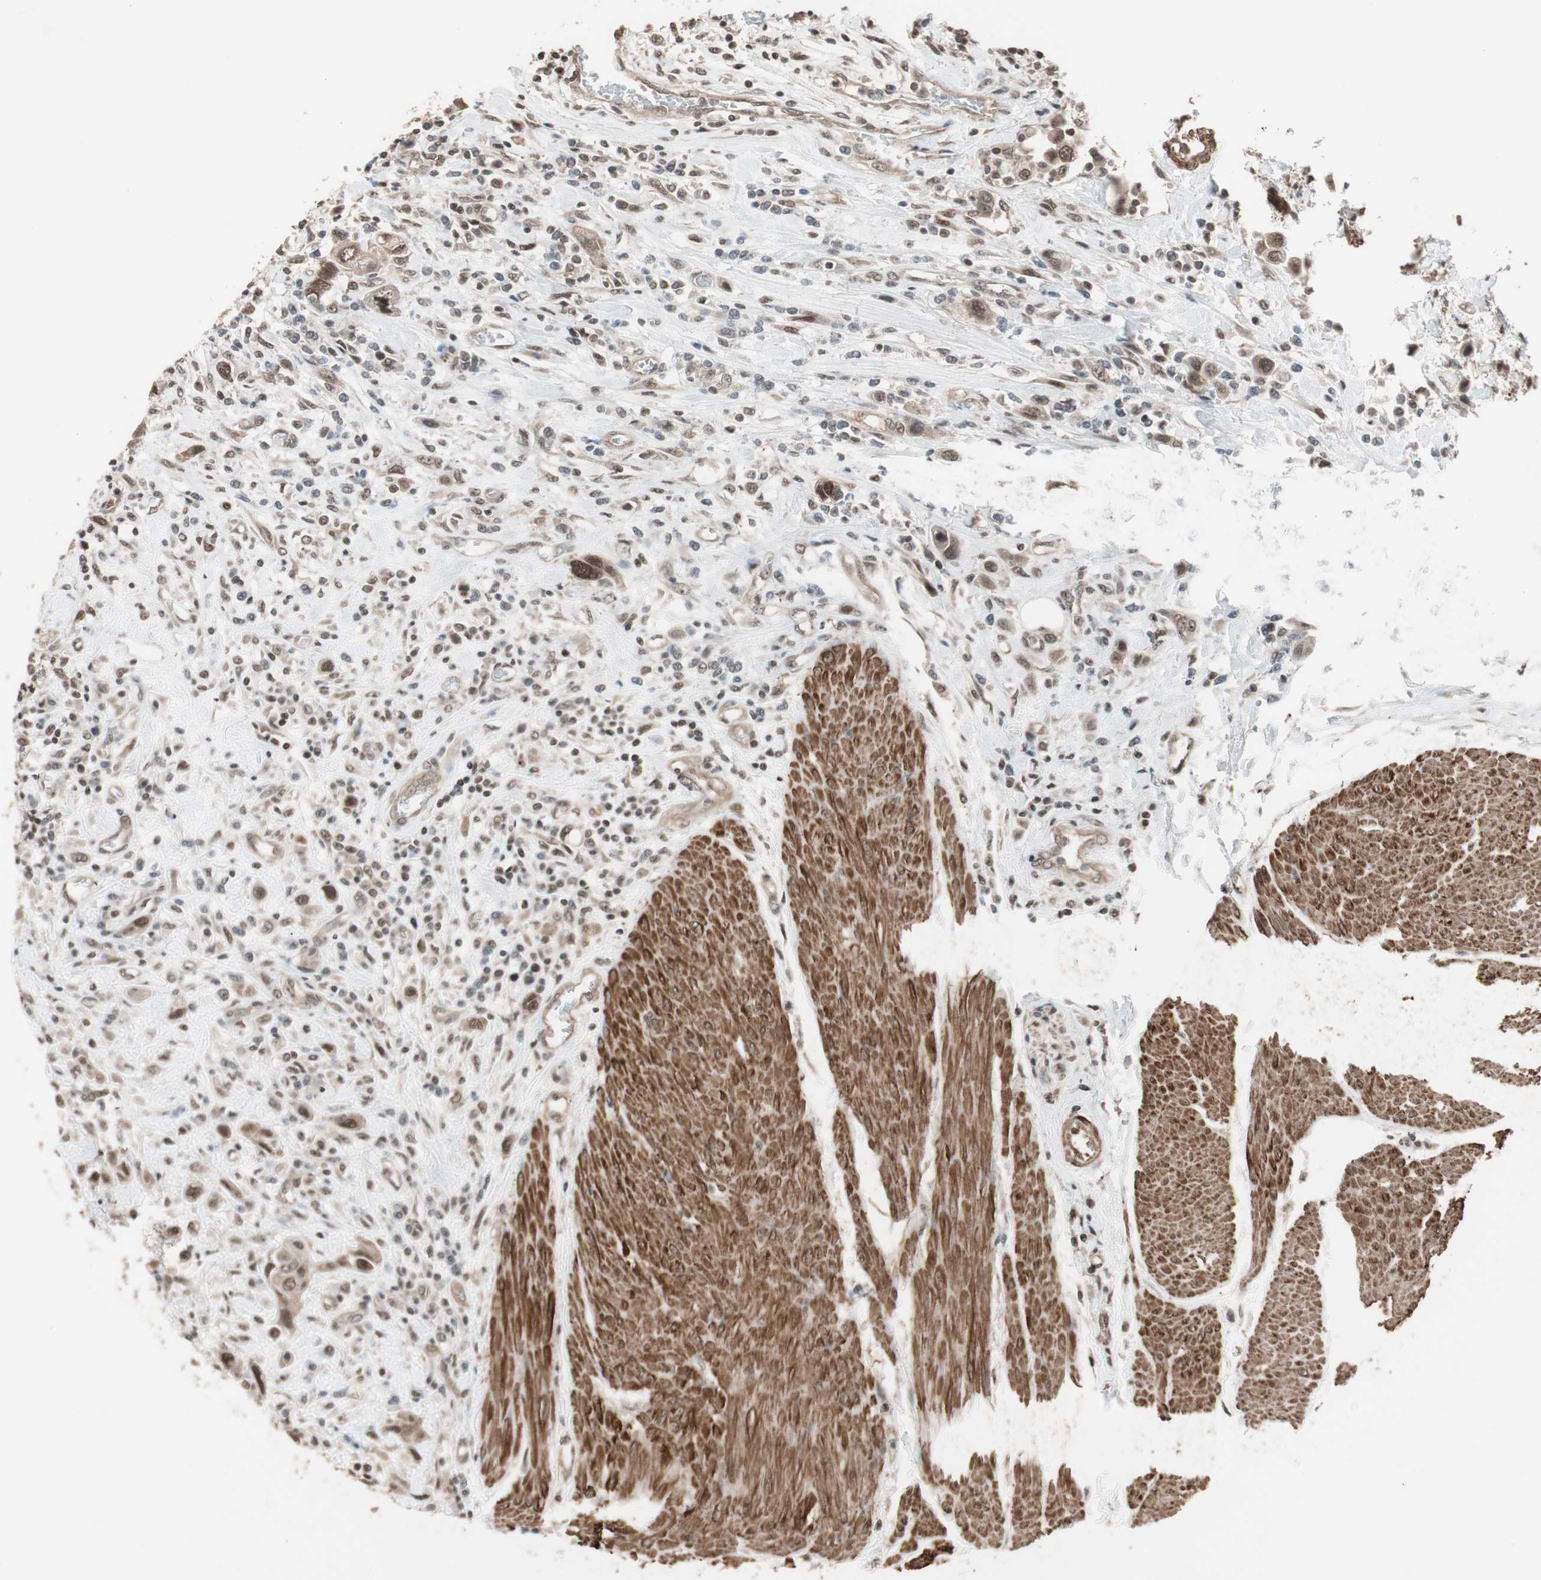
{"staining": {"intensity": "weak", "quantity": "25%-75%", "location": "cytoplasmic/membranous,nuclear"}, "tissue": "urothelial cancer", "cell_type": "Tumor cells", "image_type": "cancer", "snomed": [{"axis": "morphology", "description": "Urothelial carcinoma, High grade"}, {"axis": "topography", "description": "Urinary bladder"}], "caption": "Immunohistochemistry photomicrograph of human urothelial cancer stained for a protein (brown), which shows low levels of weak cytoplasmic/membranous and nuclear expression in about 25%-75% of tumor cells.", "gene": "DRAP1", "patient": {"sex": "male", "age": 50}}